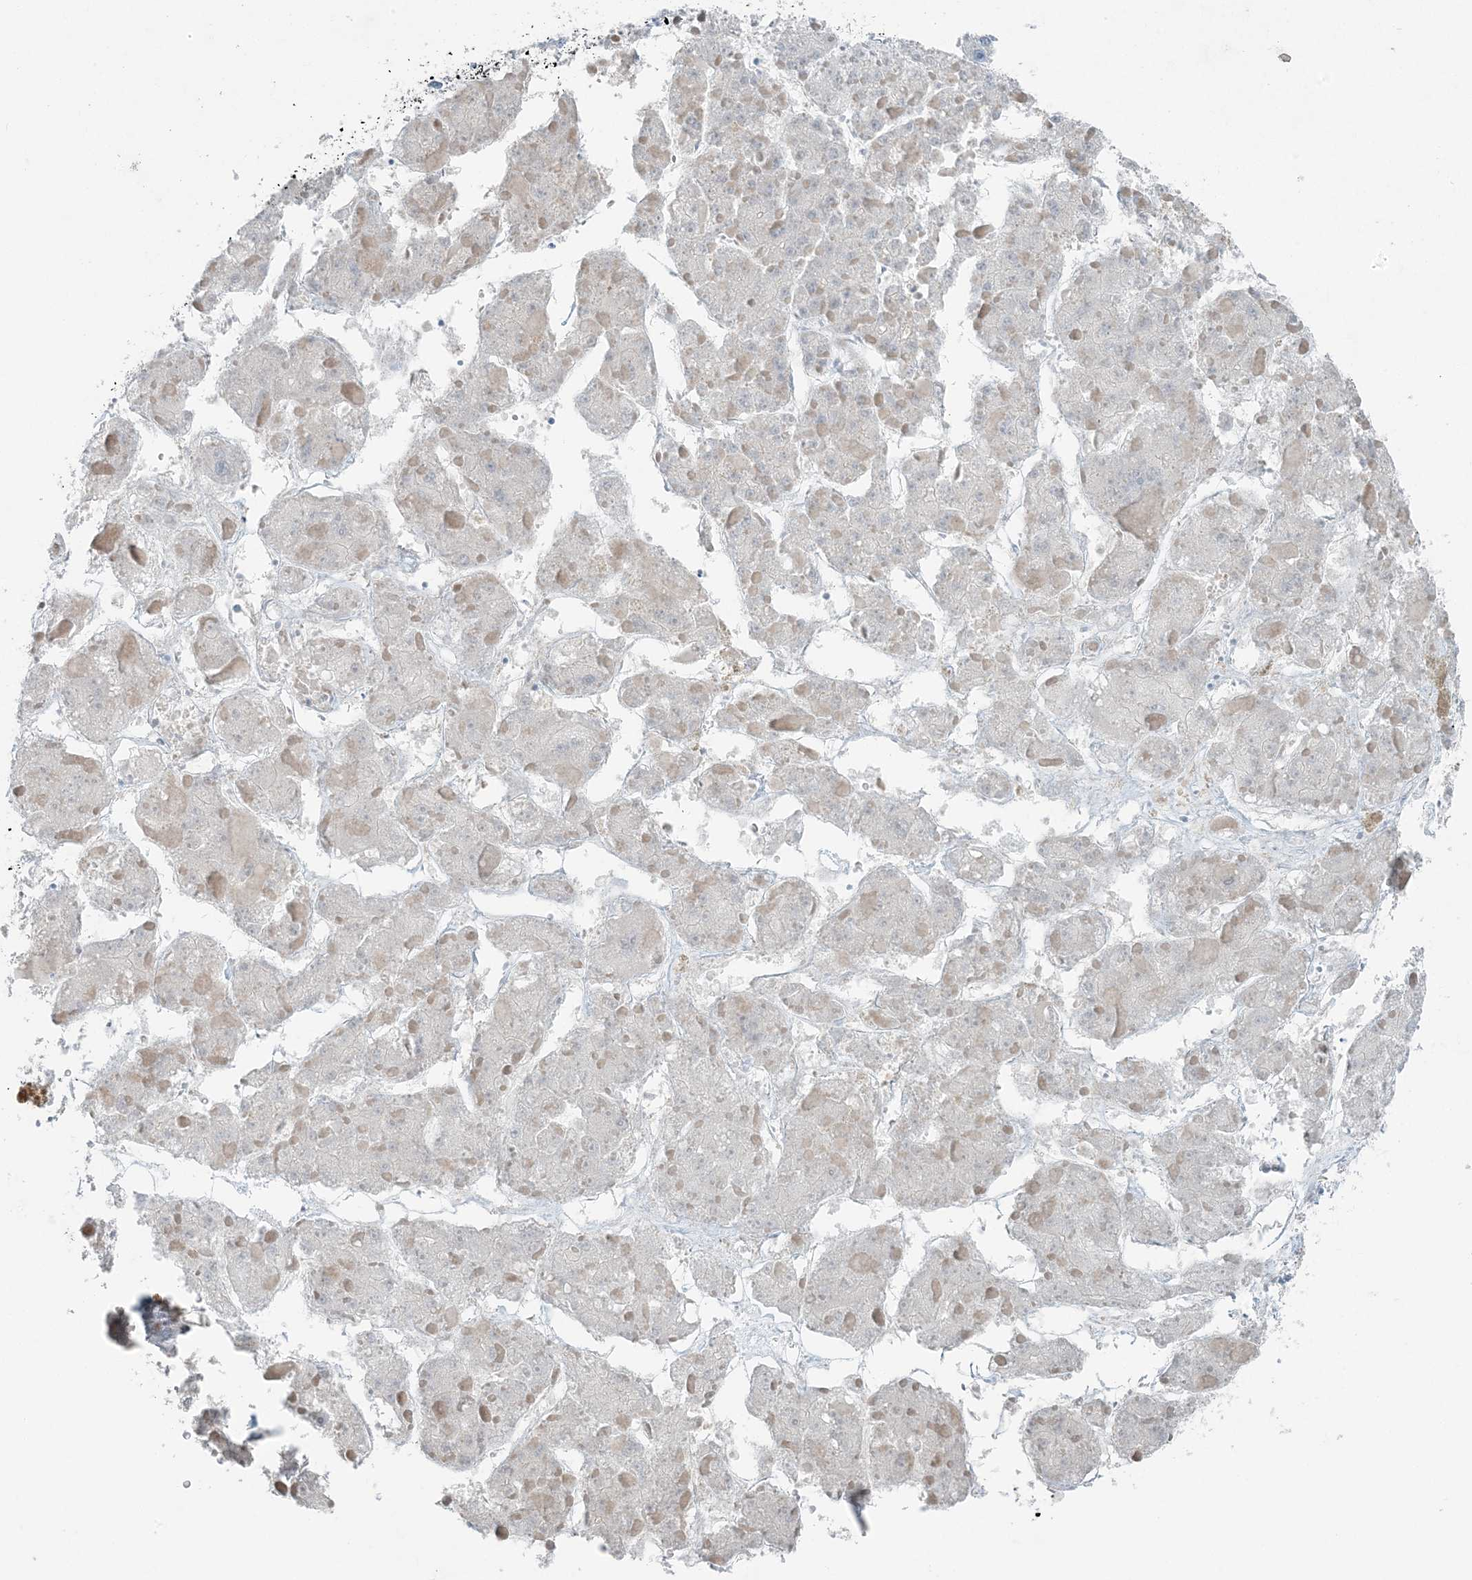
{"staining": {"intensity": "negative", "quantity": "none", "location": "none"}, "tissue": "liver cancer", "cell_type": "Tumor cells", "image_type": "cancer", "snomed": [{"axis": "morphology", "description": "Carcinoma, Hepatocellular, NOS"}, {"axis": "topography", "description": "Liver"}], "caption": "Immunohistochemical staining of human liver hepatocellular carcinoma demonstrates no significant expression in tumor cells.", "gene": "PGM5", "patient": {"sex": "female", "age": 73}}